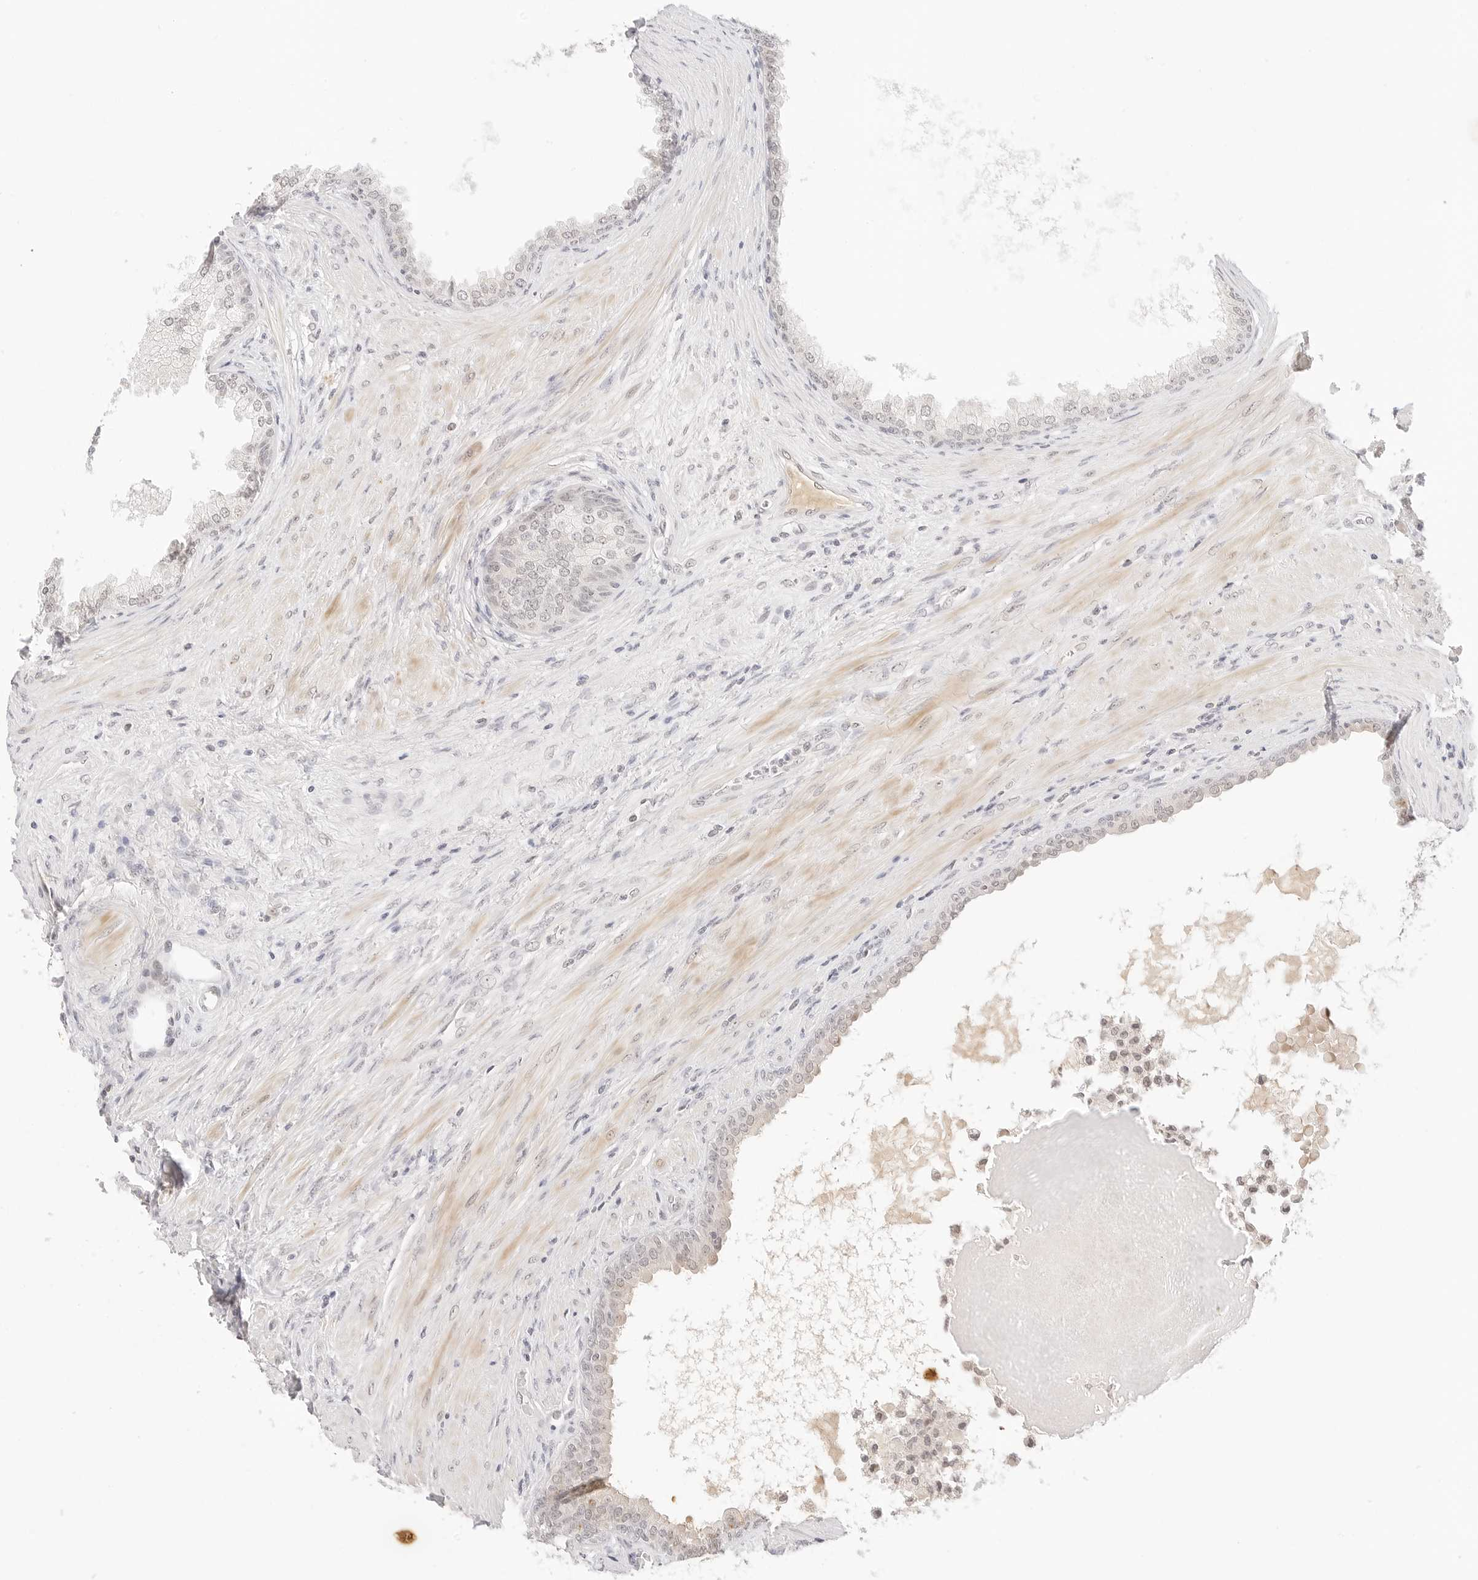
{"staining": {"intensity": "negative", "quantity": "none", "location": "none"}, "tissue": "prostate cancer", "cell_type": "Tumor cells", "image_type": "cancer", "snomed": [{"axis": "morphology", "description": "Normal tissue, NOS"}, {"axis": "morphology", "description": "Adenocarcinoma, Low grade"}, {"axis": "topography", "description": "Prostate"}, {"axis": "topography", "description": "Peripheral nerve tissue"}], "caption": "This is an IHC histopathology image of human adenocarcinoma (low-grade) (prostate). There is no expression in tumor cells.", "gene": "XKR4", "patient": {"sex": "male", "age": 71}}